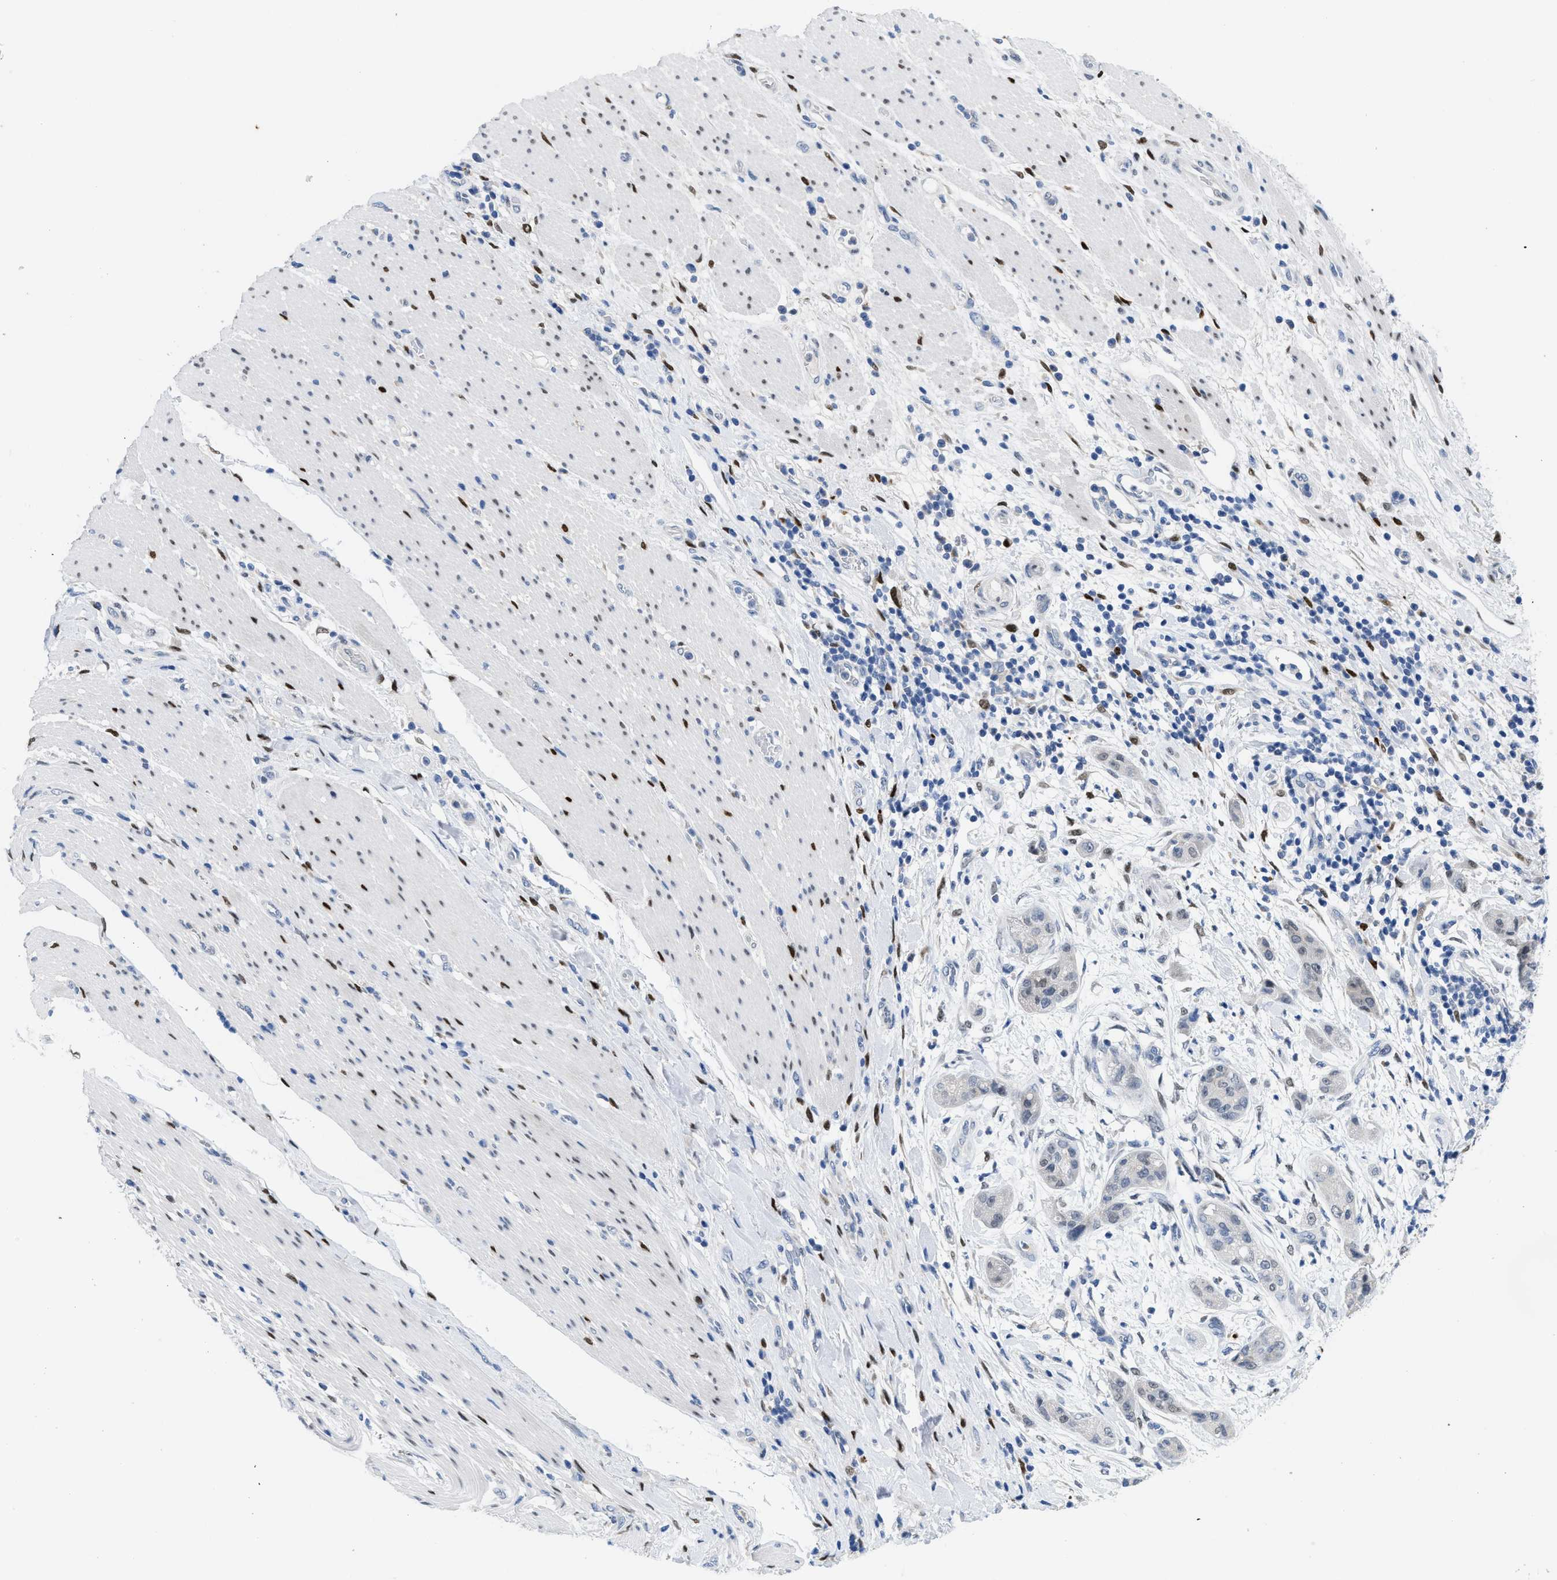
{"staining": {"intensity": "negative", "quantity": "none", "location": "none"}, "tissue": "pancreatic cancer", "cell_type": "Tumor cells", "image_type": "cancer", "snomed": [{"axis": "morphology", "description": "Adenocarcinoma, NOS"}, {"axis": "topography", "description": "Pancreas"}], "caption": "Immunohistochemistry (IHC) of human pancreatic cancer (adenocarcinoma) displays no positivity in tumor cells.", "gene": "NFIX", "patient": {"sex": "female", "age": 78}}